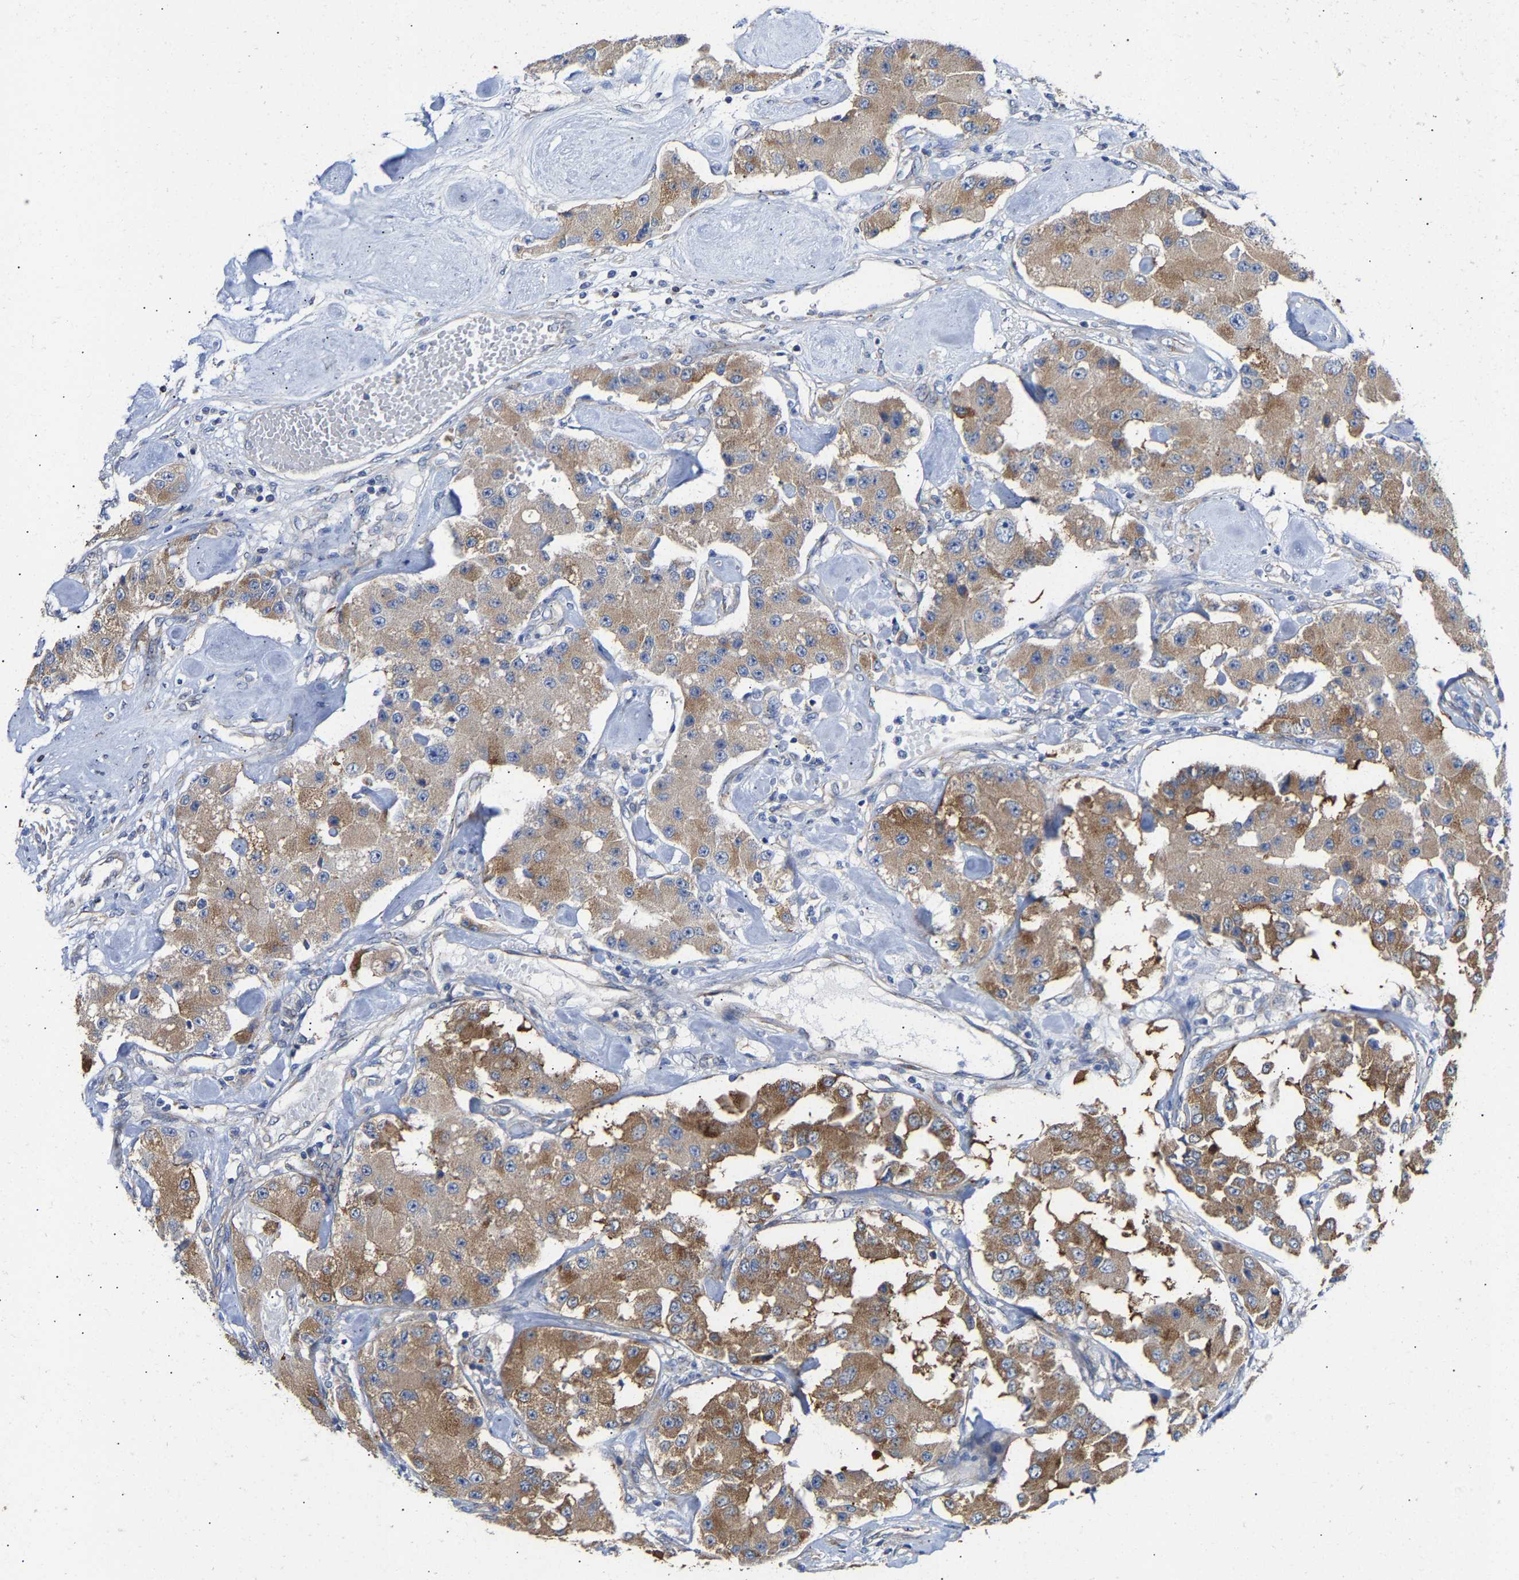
{"staining": {"intensity": "moderate", "quantity": ">75%", "location": "cytoplasmic/membranous"}, "tissue": "carcinoid", "cell_type": "Tumor cells", "image_type": "cancer", "snomed": [{"axis": "morphology", "description": "Carcinoid, malignant, NOS"}, {"axis": "topography", "description": "Pancreas"}], "caption": "About >75% of tumor cells in human carcinoid reveal moderate cytoplasmic/membranous protein positivity as visualized by brown immunohistochemical staining.", "gene": "PPP1R15A", "patient": {"sex": "male", "age": 41}}